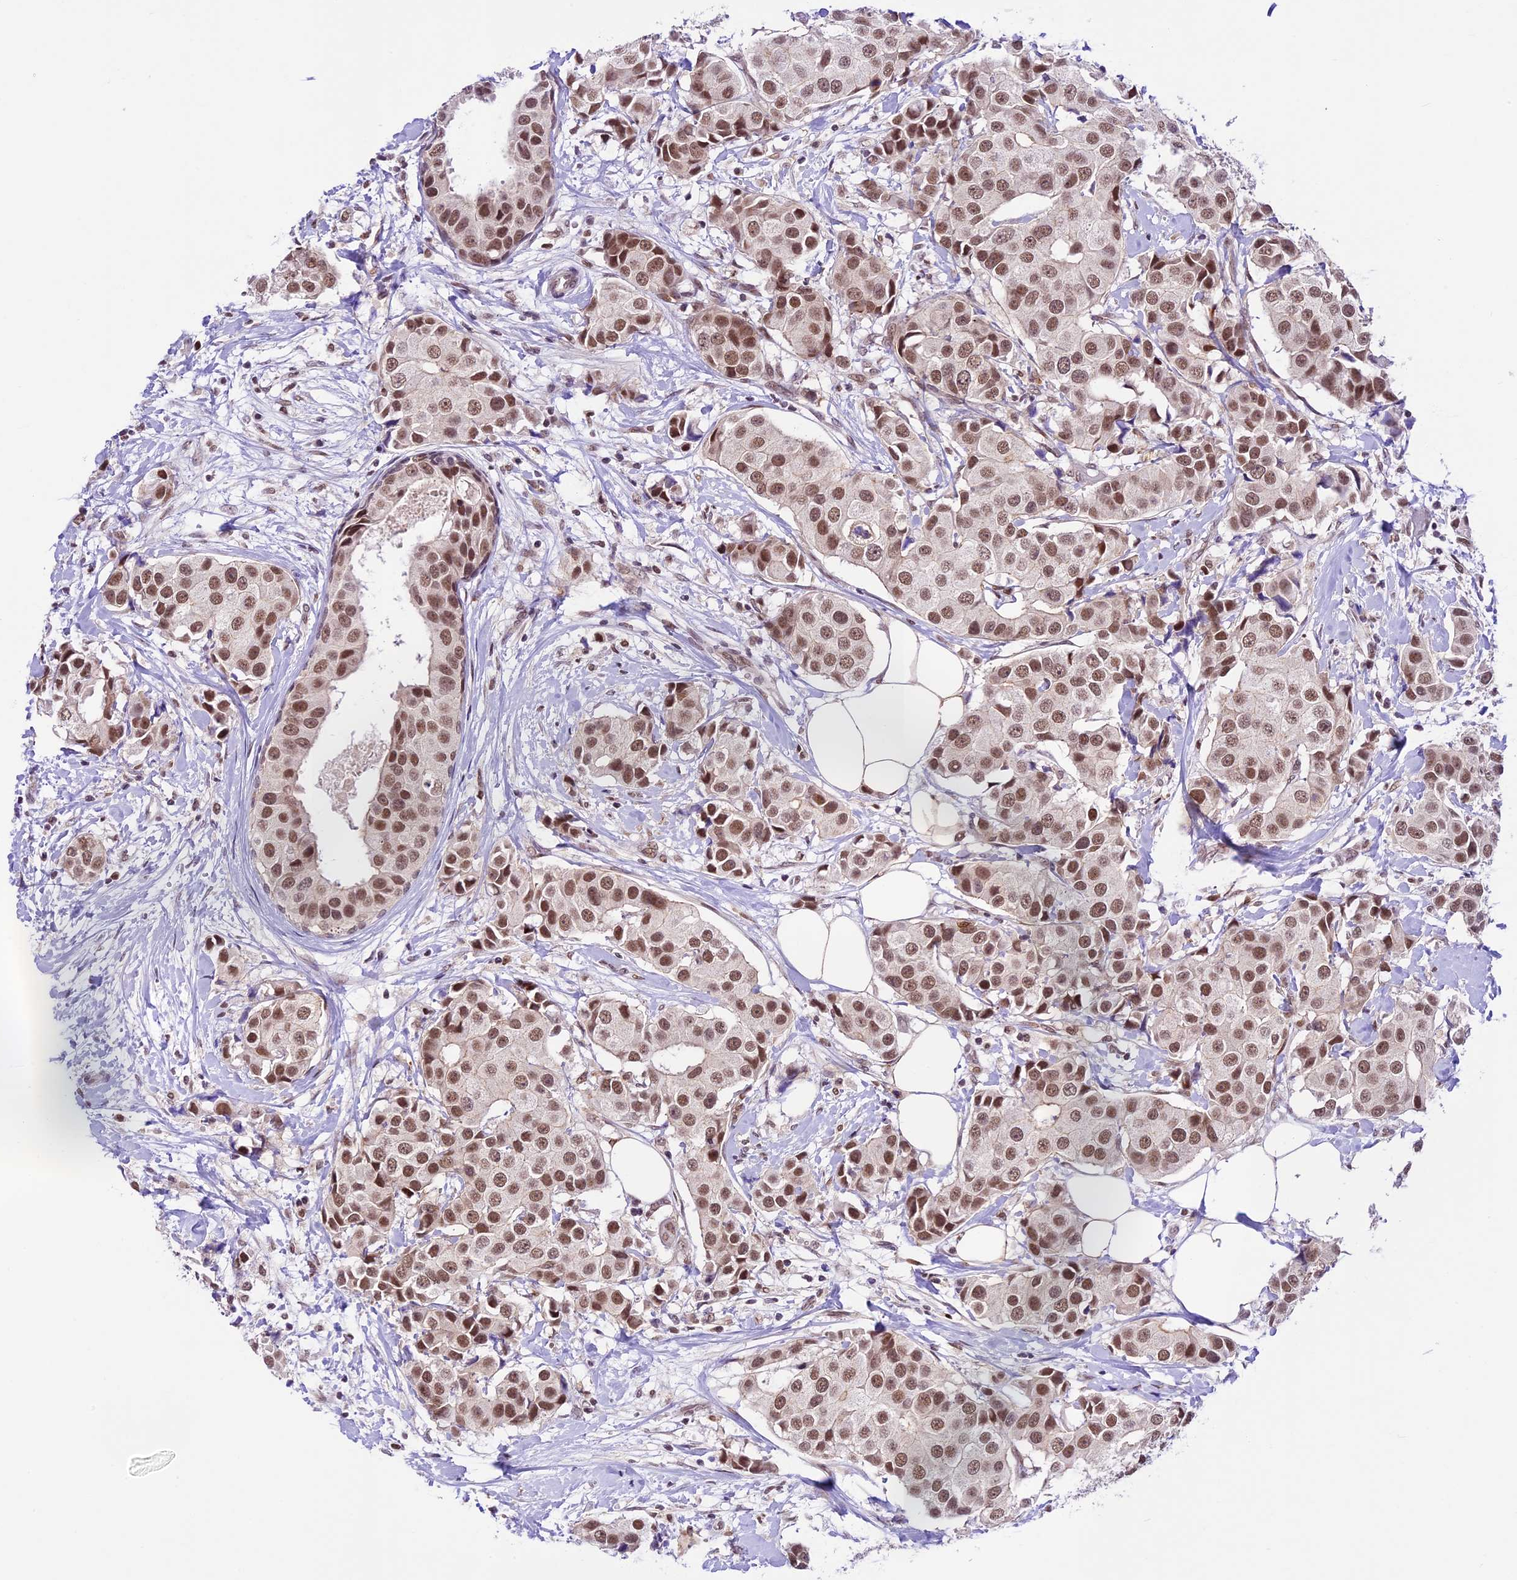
{"staining": {"intensity": "moderate", "quantity": ">75%", "location": "nuclear"}, "tissue": "breast cancer", "cell_type": "Tumor cells", "image_type": "cancer", "snomed": [{"axis": "morphology", "description": "Normal tissue, NOS"}, {"axis": "morphology", "description": "Duct carcinoma"}, {"axis": "topography", "description": "Breast"}], "caption": "Protein expression analysis of breast cancer exhibits moderate nuclear expression in about >75% of tumor cells. (DAB = brown stain, brightfield microscopy at high magnification).", "gene": "SHKBP1", "patient": {"sex": "female", "age": 39}}